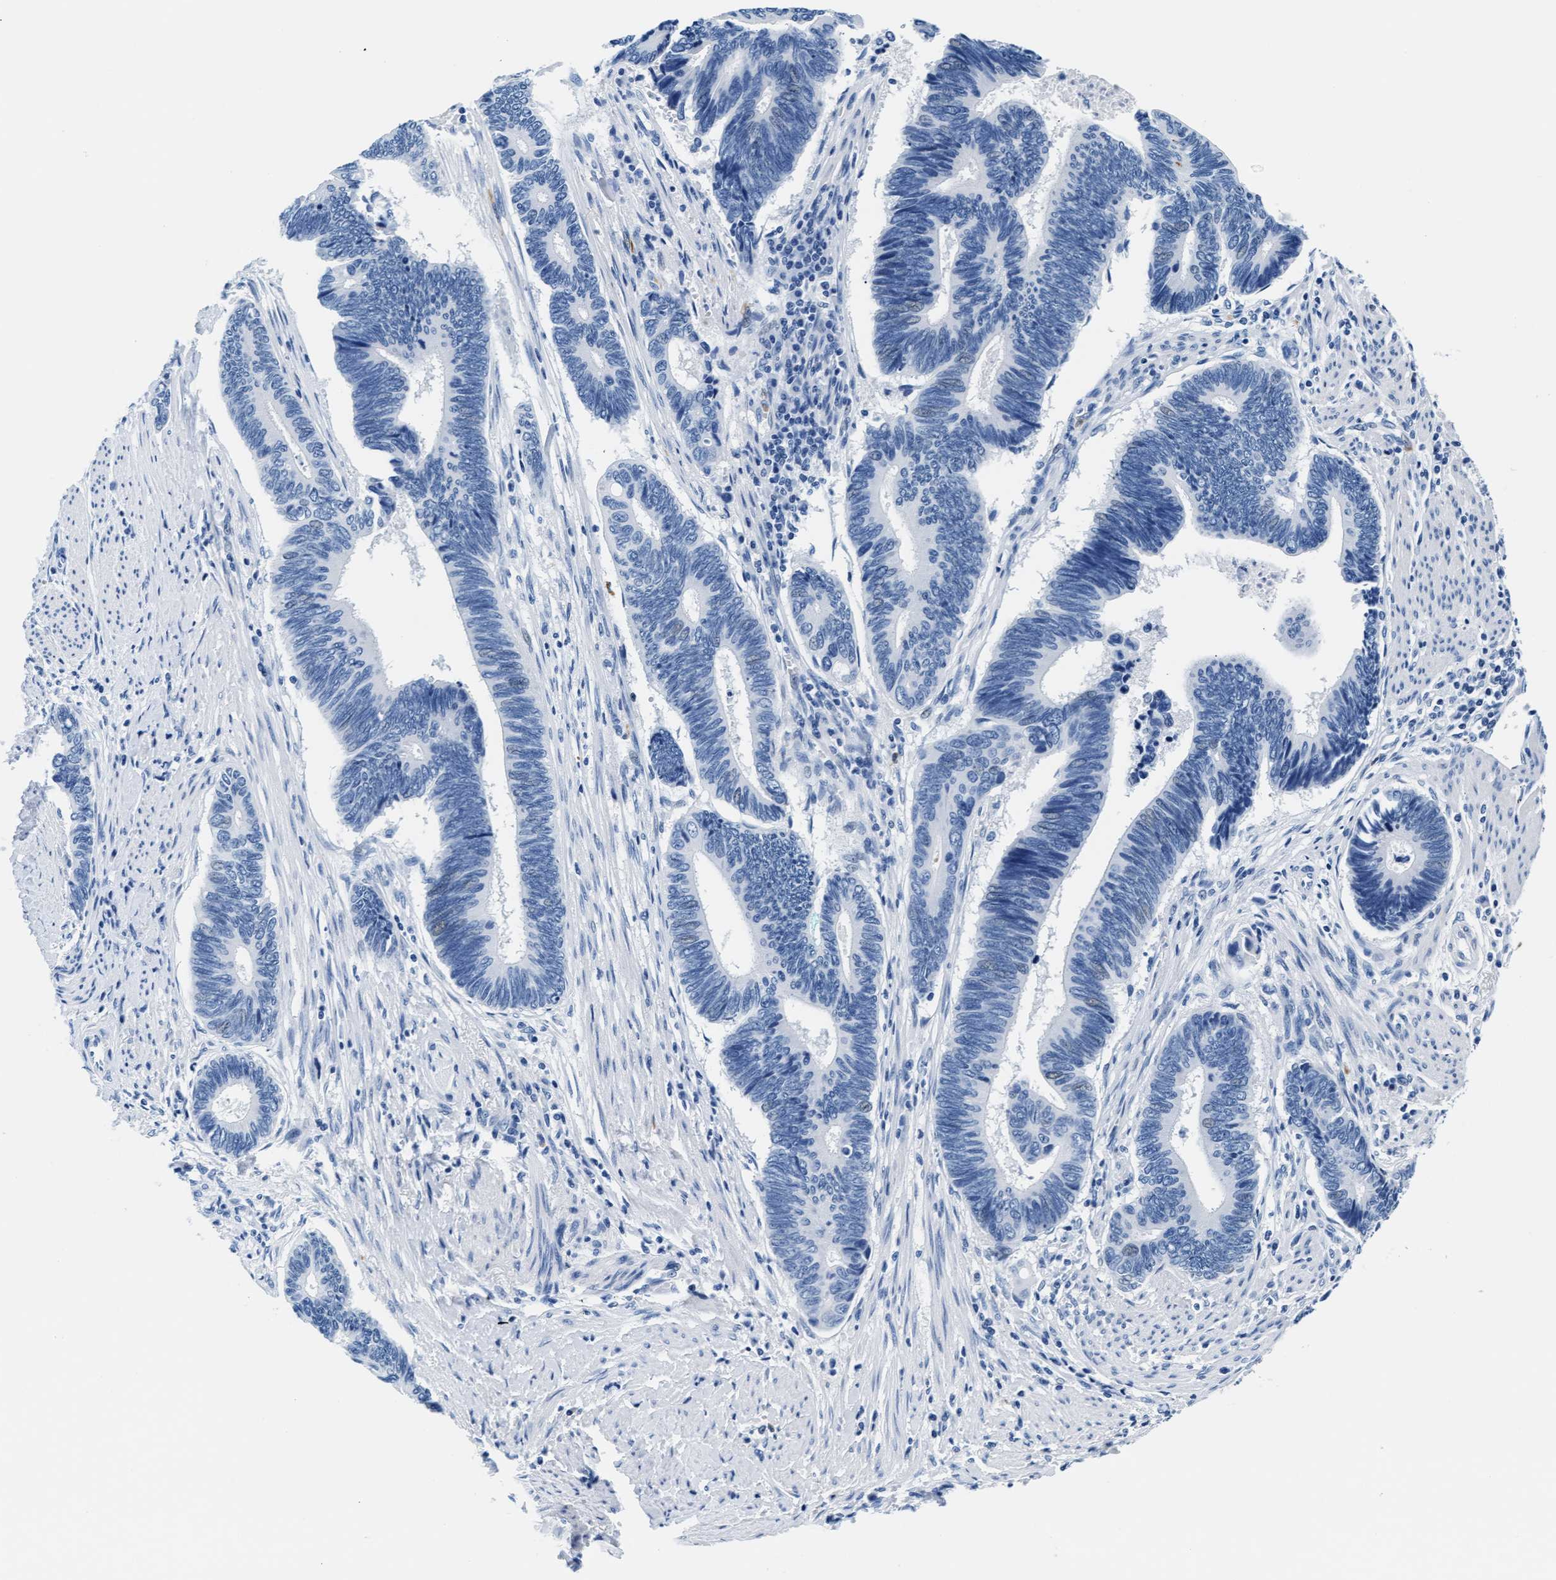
{"staining": {"intensity": "negative", "quantity": "none", "location": "none"}, "tissue": "pancreatic cancer", "cell_type": "Tumor cells", "image_type": "cancer", "snomed": [{"axis": "morphology", "description": "Adenocarcinoma, NOS"}, {"axis": "topography", "description": "Pancreas"}], "caption": "Image shows no protein staining in tumor cells of pancreatic cancer (adenocarcinoma) tissue.", "gene": "MMP8", "patient": {"sex": "female", "age": 70}}